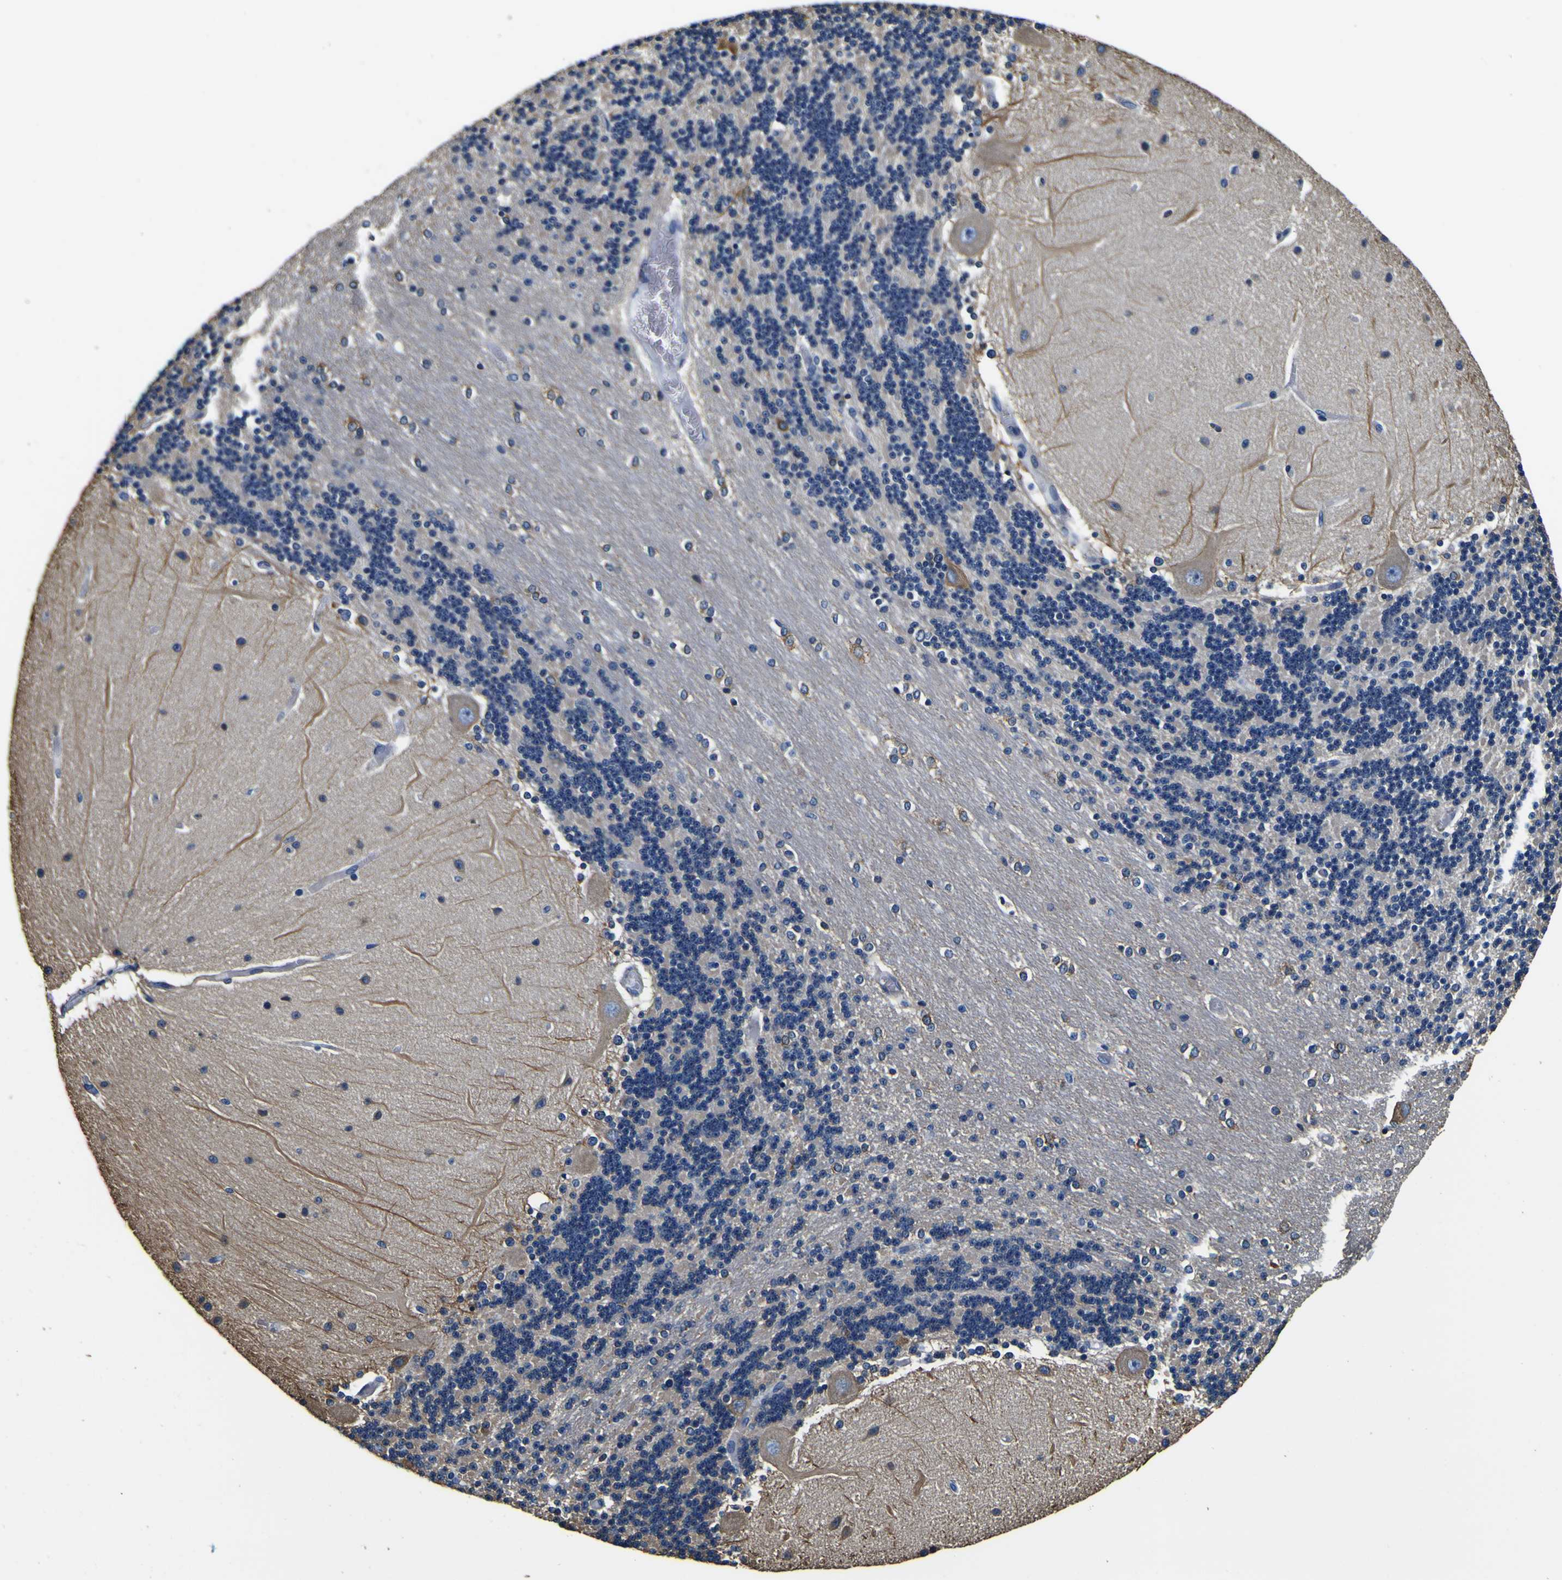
{"staining": {"intensity": "weak", "quantity": "<25%", "location": "cytoplasmic/membranous"}, "tissue": "cerebellum", "cell_type": "Cells in granular layer", "image_type": "normal", "snomed": [{"axis": "morphology", "description": "Normal tissue, NOS"}, {"axis": "topography", "description": "Cerebellum"}], "caption": "IHC photomicrograph of unremarkable cerebellum: human cerebellum stained with DAB shows no significant protein positivity in cells in granular layer.", "gene": "TUBA1B", "patient": {"sex": "female", "age": 54}}